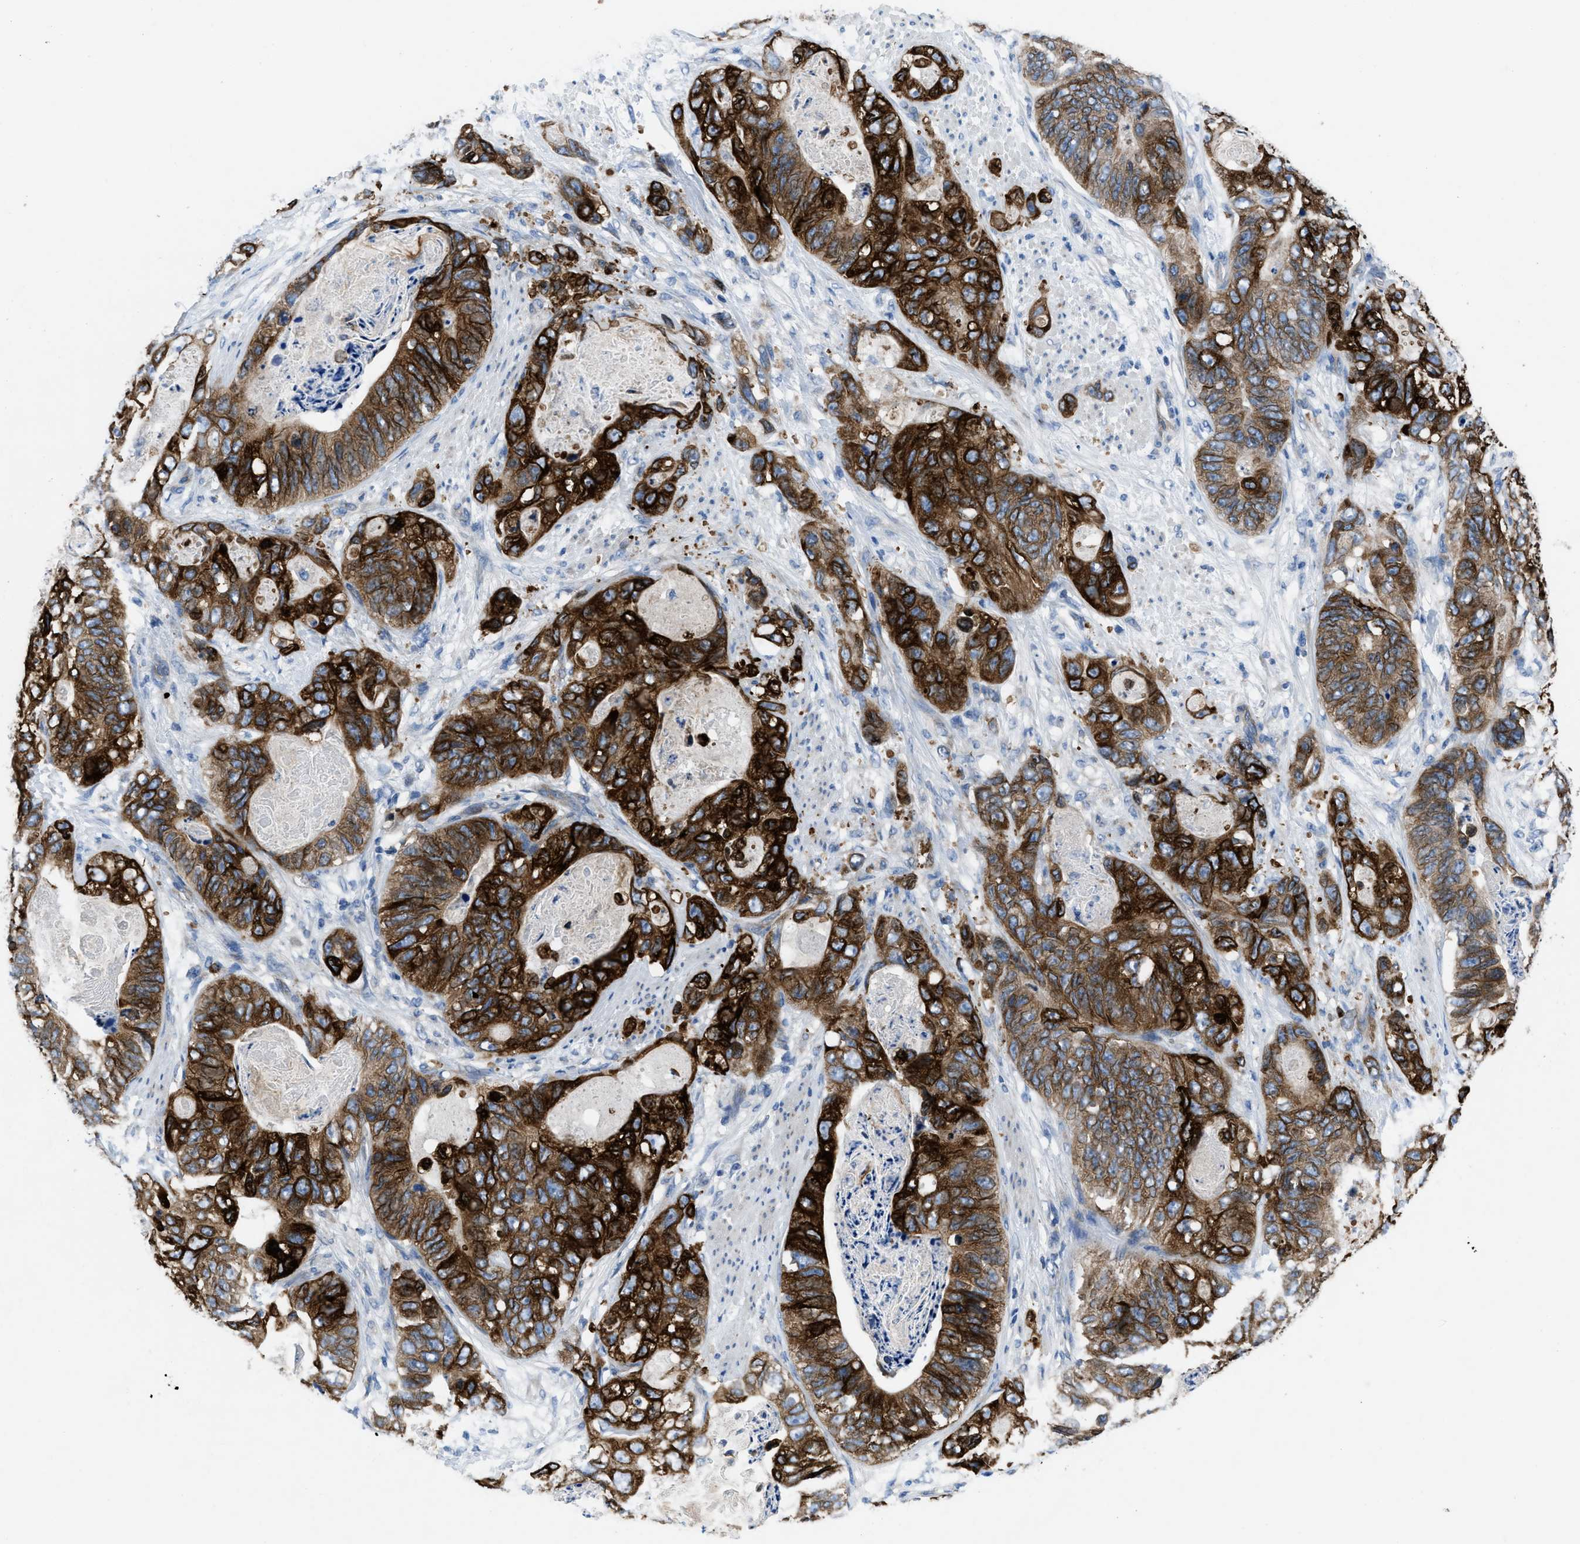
{"staining": {"intensity": "strong", "quantity": ">75%", "location": "cytoplasmic/membranous"}, "tissue": "stomach cancer", "cell_type": "Tumor cells", "image_type": "cancer", "snomed": [{"axis": "morphology", "description": "Adenocarcinoma, NOS"}, {"axis": "topography", "description": "Stomach"}], "caption": "Human stomach cancer stained with a protein marker reveals strong staining in tumor cells.", "gene": "PGR", "patient": {"sex": "female", "age": 89}}